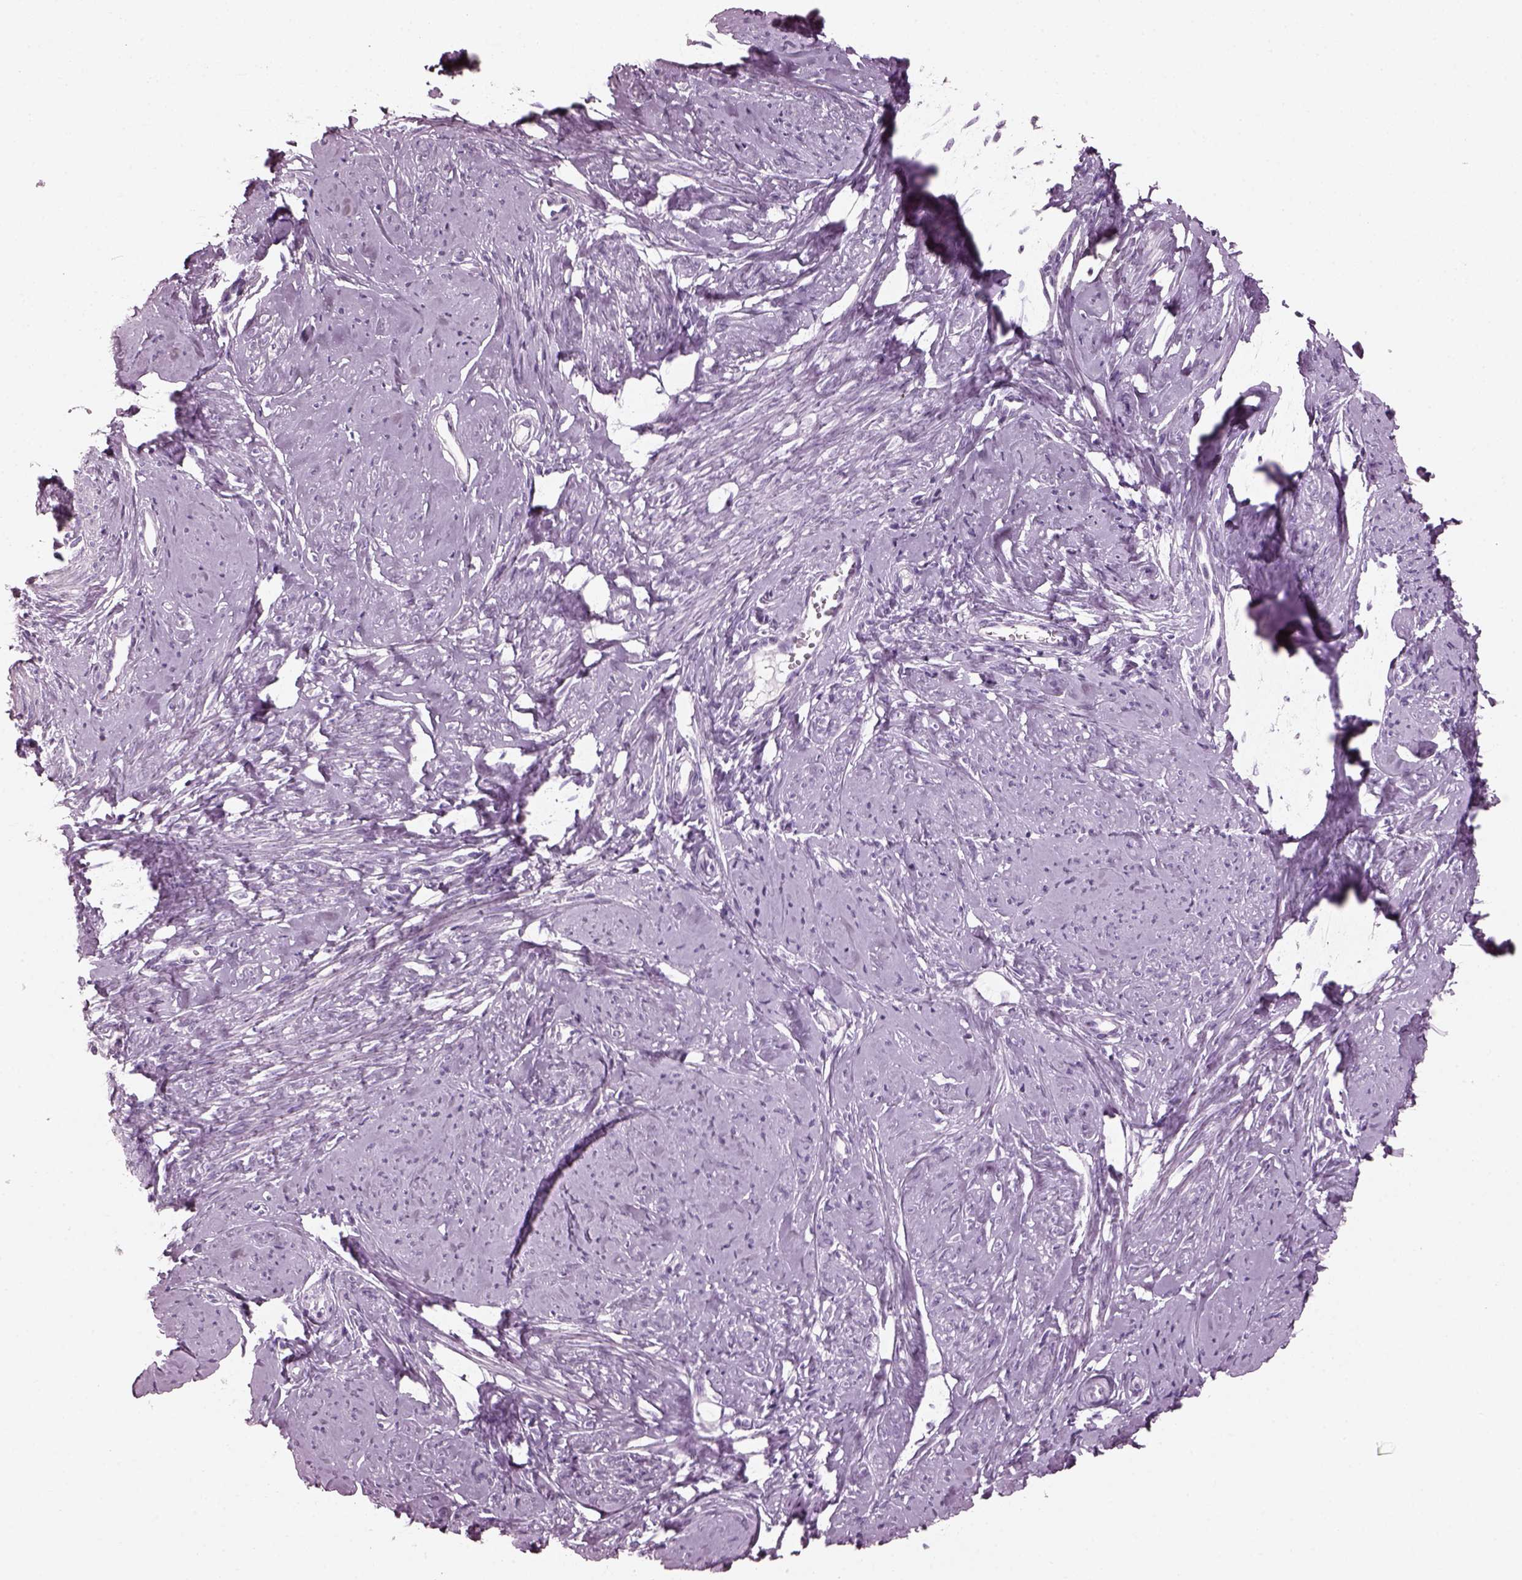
{"staining": {"intensity": "negative", "quantity": "none", "location": "none"}, "tissue": "smooth muscle", "cell_type": "Smooth muscle cells", "image_type": "normal", "snomed": [{"axis": "morphology", "description": "Normal tissue, NOS"}, {"axis": "topography", "description": "Smooth muscle"}], "caption": "High magnification brightfield microscopy of normal smooth muscle stained with DAB (brown) and counterstained with hematoxylin (blue): smooth muscle cells show no significant positivity.", "gene": "PDC", "patient": {"sex": "female", "age": 48}}